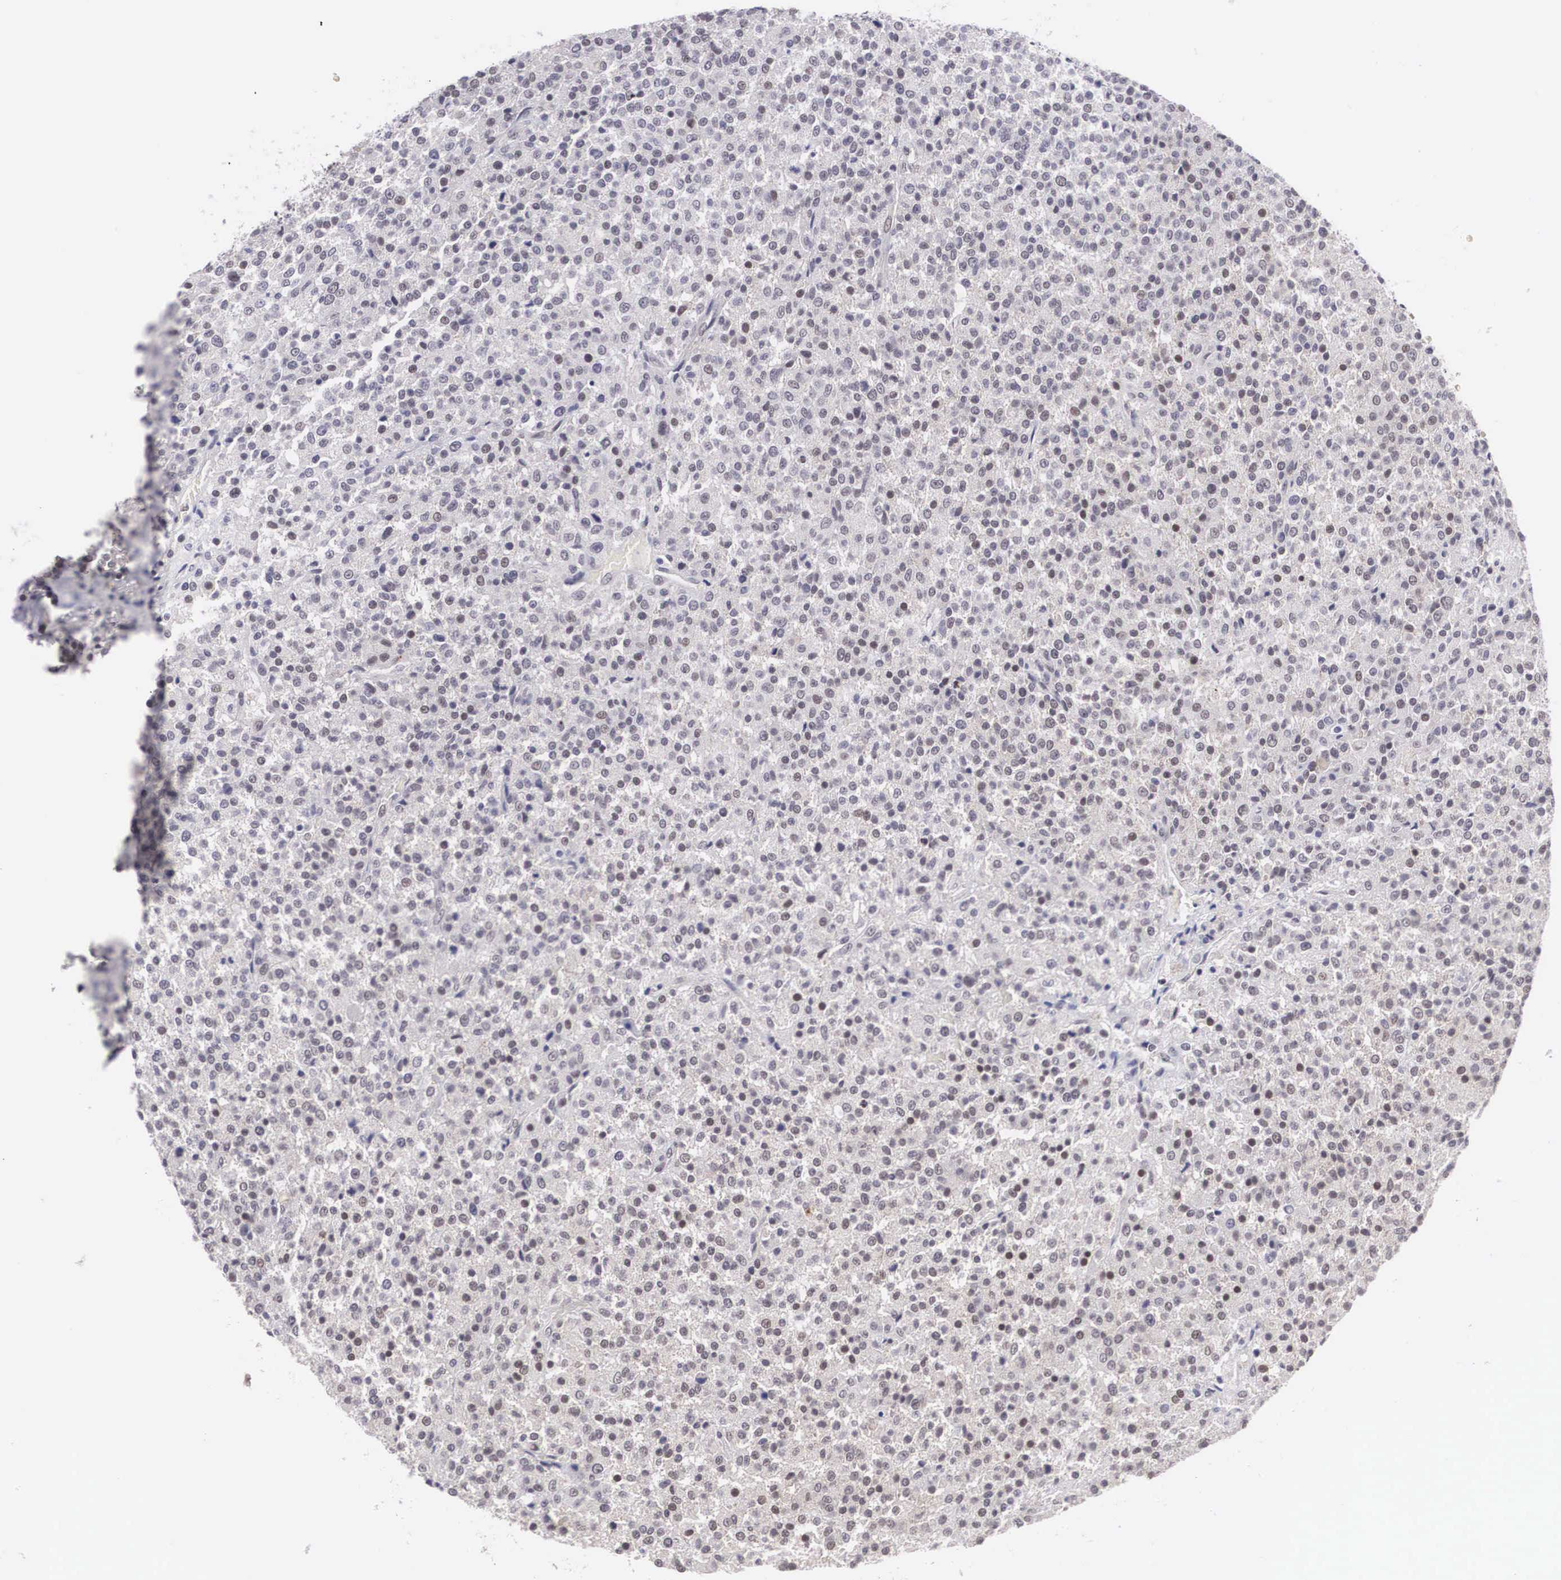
{"staining": {"intensity": "negative", "quantity": "none", "location": "none"}, "tissue": "testis cancer", "cell_type": "Tumor cells", "image_type": "cancer", "snomed": [{"axis": "morphology", "description": "Seminoma, NOS"}, {"axis": "topography", "description": "Testis"}], "caption": "This is an IHC image of testis cancer. There is no positivity in tumor cells.", "gene": "MORC2", "patient": {"sex": "male", "age": 59}}